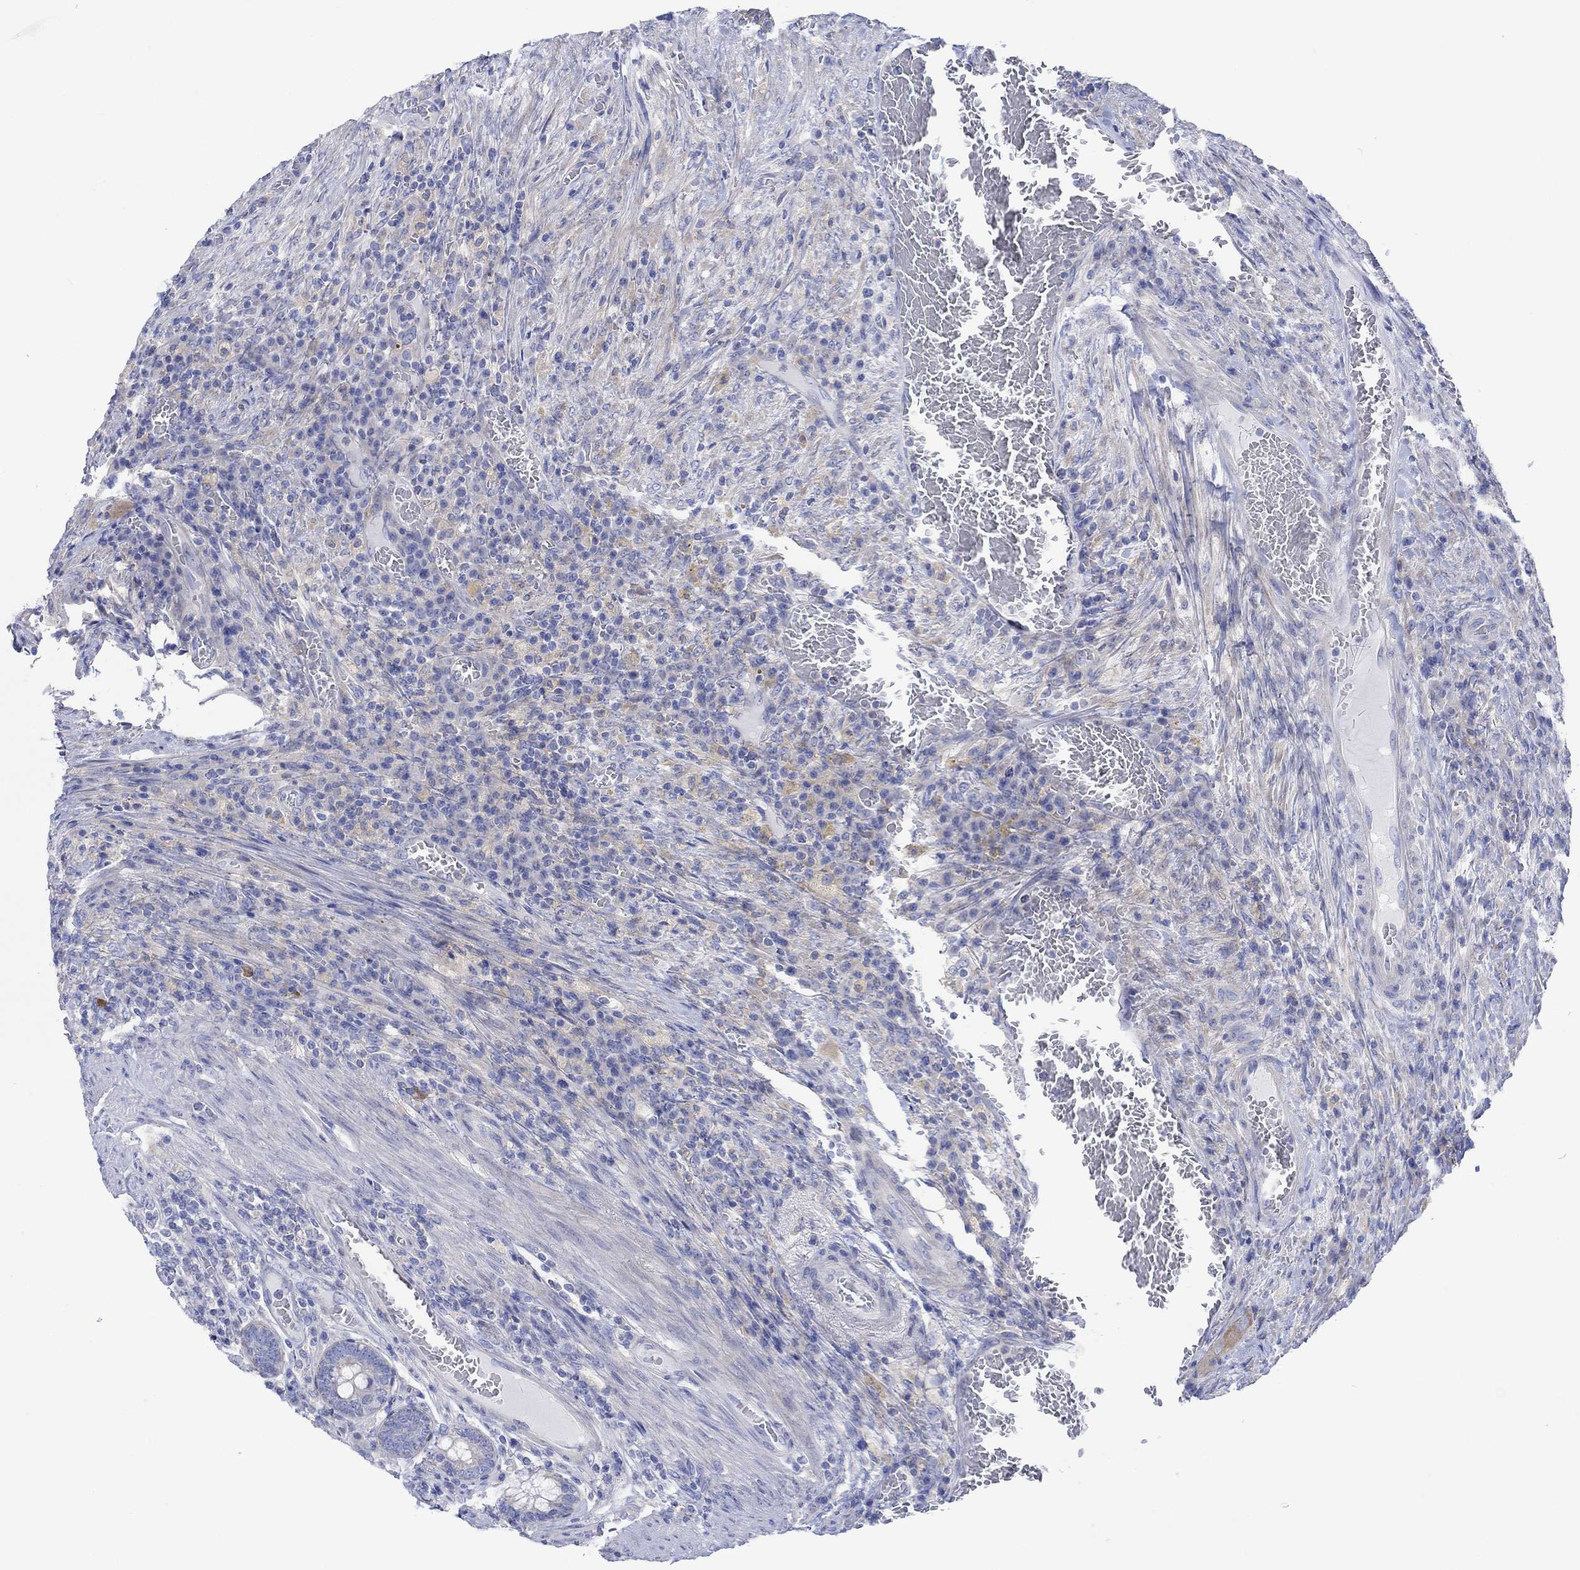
{"staining": {"intensity": "negative", "quantity": "none", "location": "none"}, "tissue": "colorectal cancer", "cell_type": "Tumor cells", "image_type": "cancer", "snomed": [{"axis": "morphology", "description": "Adenocarcinoma, NOS"}, {"axis": "topography", "description": "Colon"}], "caption": "Colorectal cancer stained for a protein using immunohistochemistry displays no expression tumor cells.", "gene": "REEP6", "patient": {"sex": "female", "age": 86}}